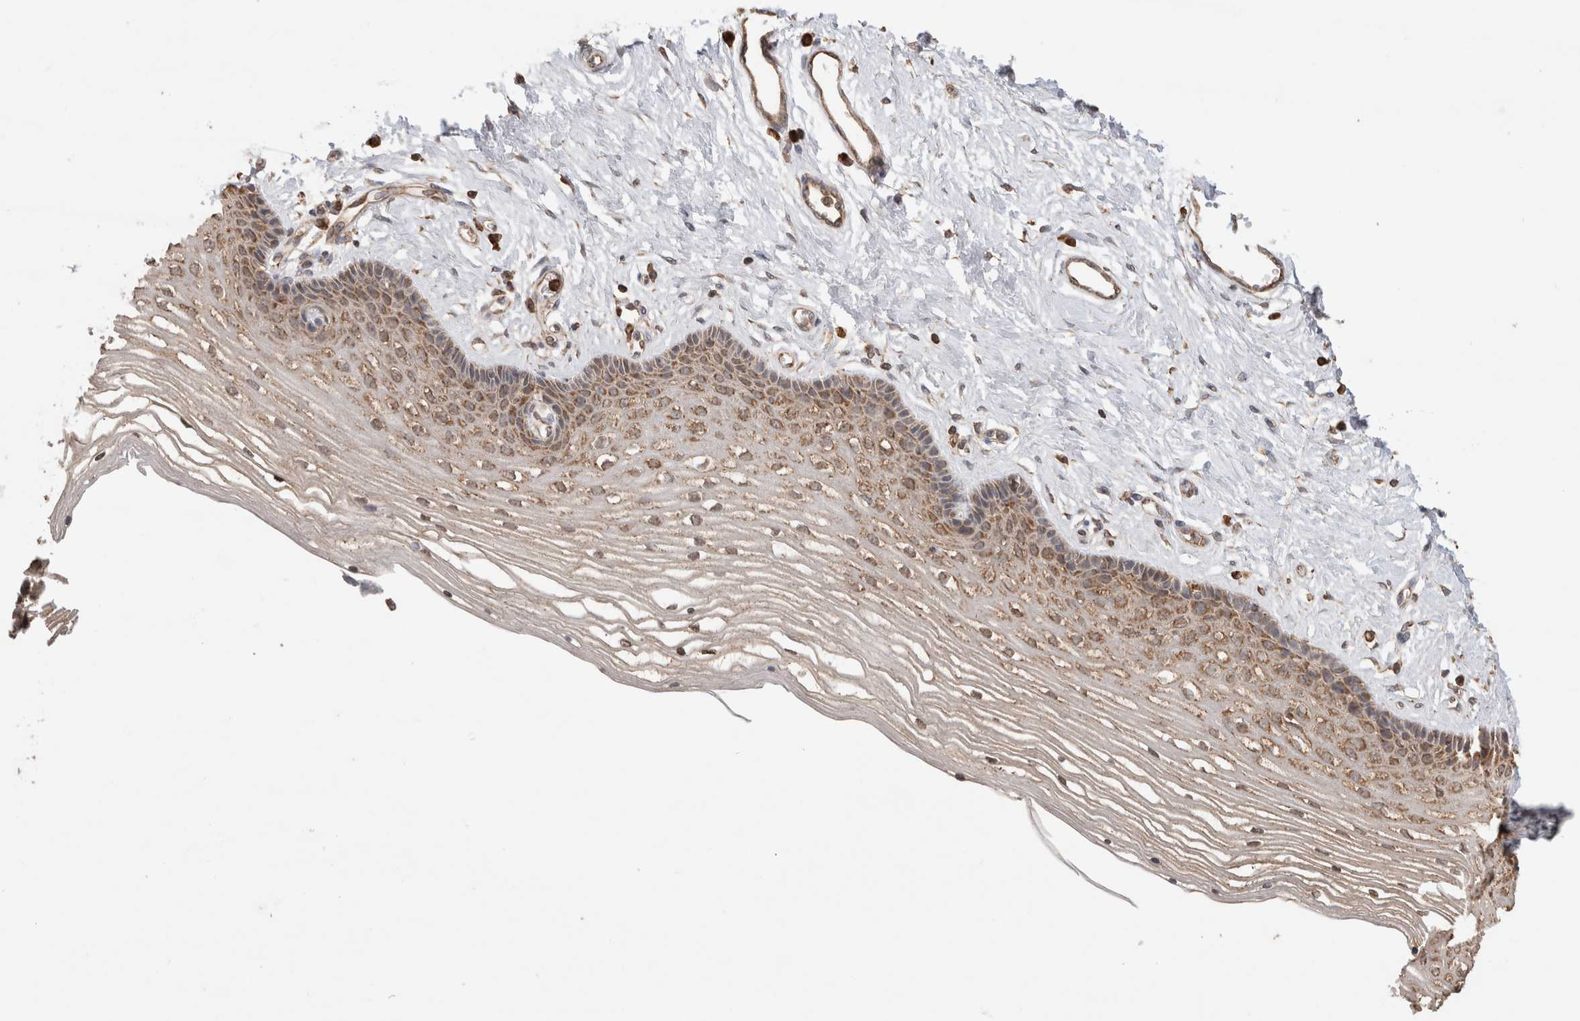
{"staining": {"intensity": "moderate", "quantity": ">75%", "location": "cytoplasmic/membranous"}, "tissue": "vagina", "cell_type": "Squamous epithelial cells", "image_type": "normal", "snomed": [{"axis": "morphology", "description": "Normal tissue, NOS"}, {"axis": "topography", "description": "Vagina"}], "caption": "A brown stain shows moderate cytoplasmic/membranous staining of a protein in squamous epithelial cells of normal vagina. Nuclei are stained in blue.", "gene": "IMMP2L", "patient": {"sex": "female", "age": 46}}